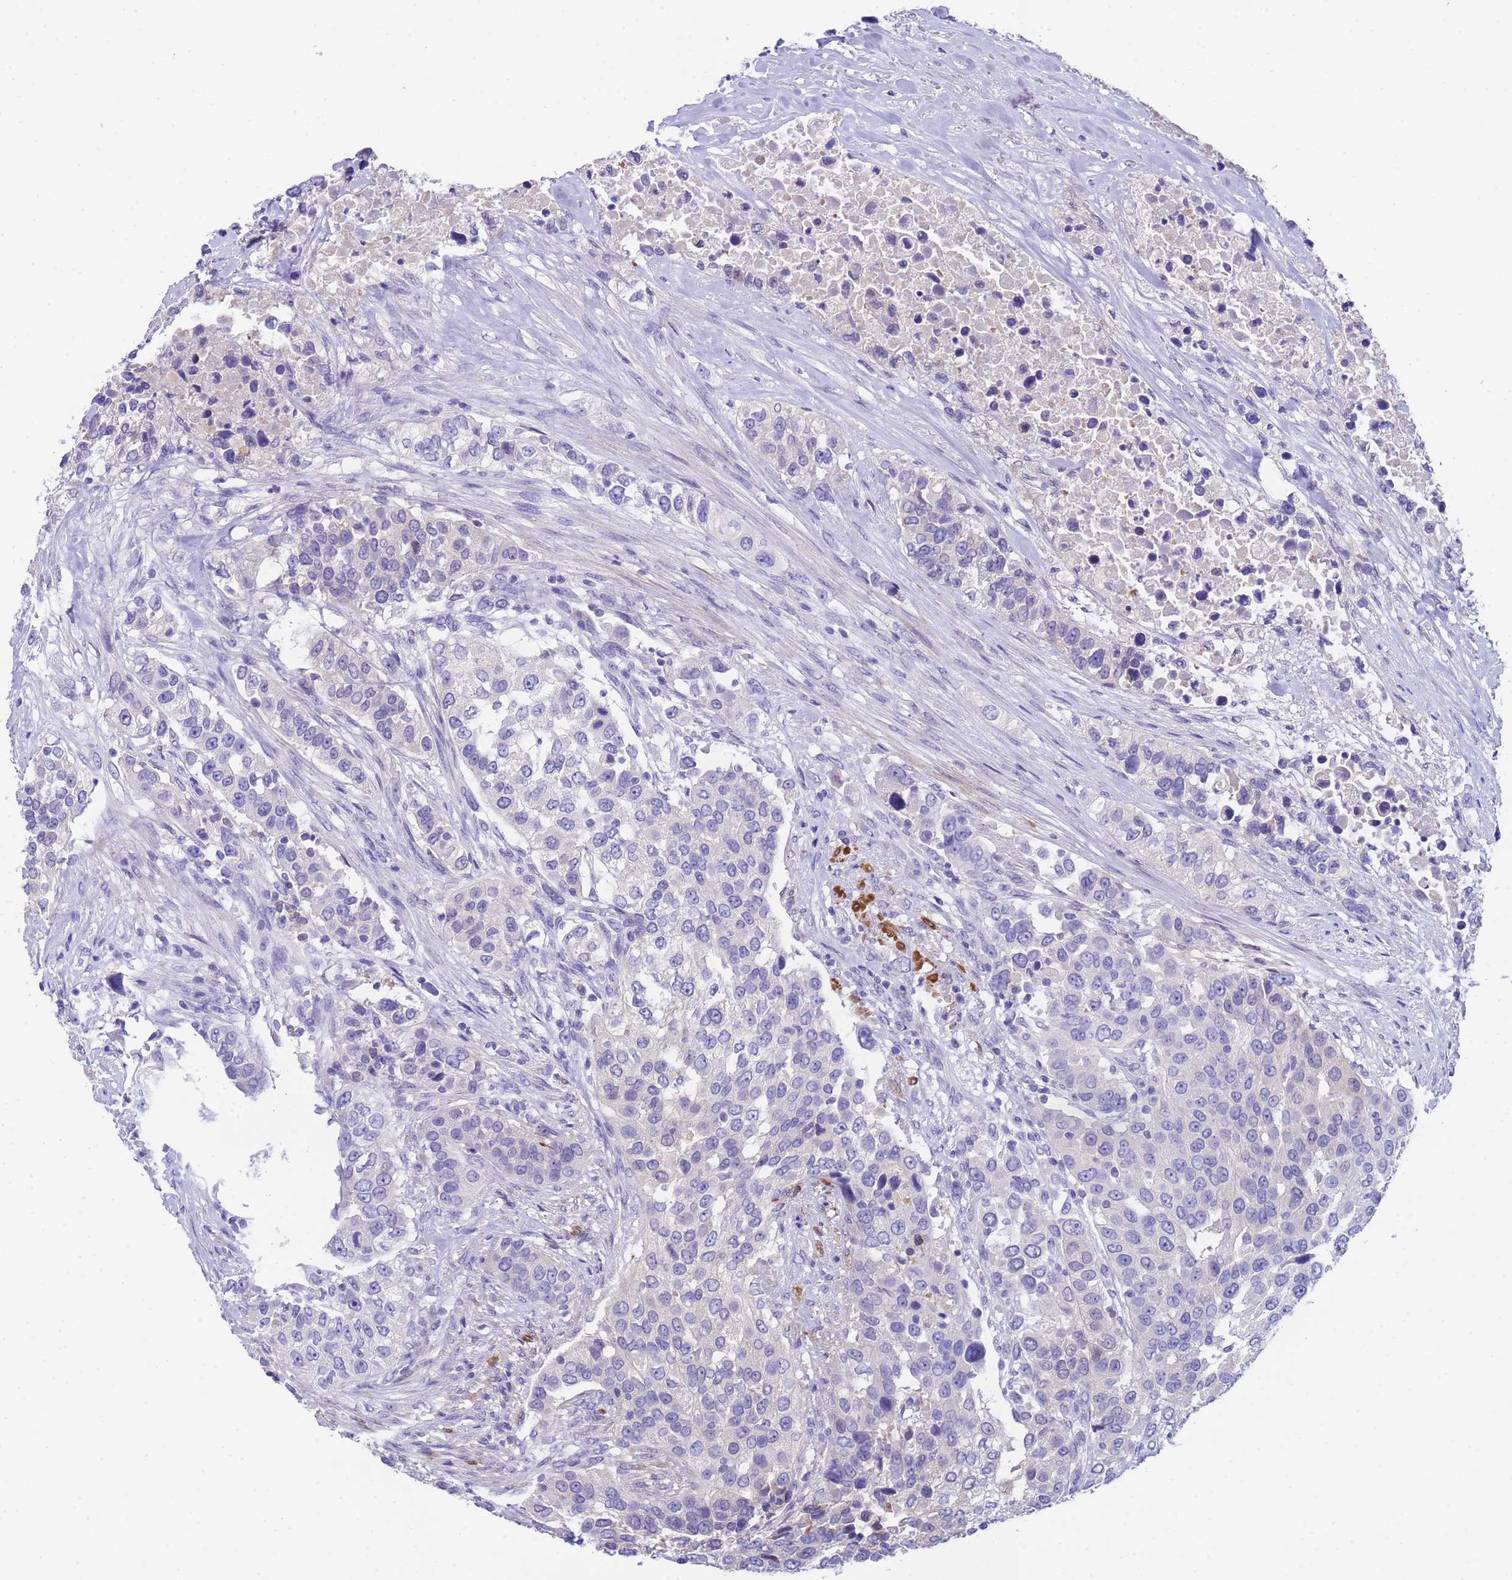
{"staining": {"intensity": "negative", "quantity": "none", "location": "none"}, "tissue": "urothelial cancer", "cell_type": "Tumor cells", "image_type": "cancer", "snomed": [{"axis": "morphology", "description": "Urothelial carcinoma, High grade"}, {"axis": "topography", "description": "Urinary bladder"}], "caption": "High magnification brightfield microscopy of high-grade urothelial carcinoma stained with DAB (3,3'-diaminobenzidine) (brown) and counterstained with hematoxylin (blue): tumor cells show no significant staining.", "gene": "USP38", "patient": {"sex": "female", "age": 80}}